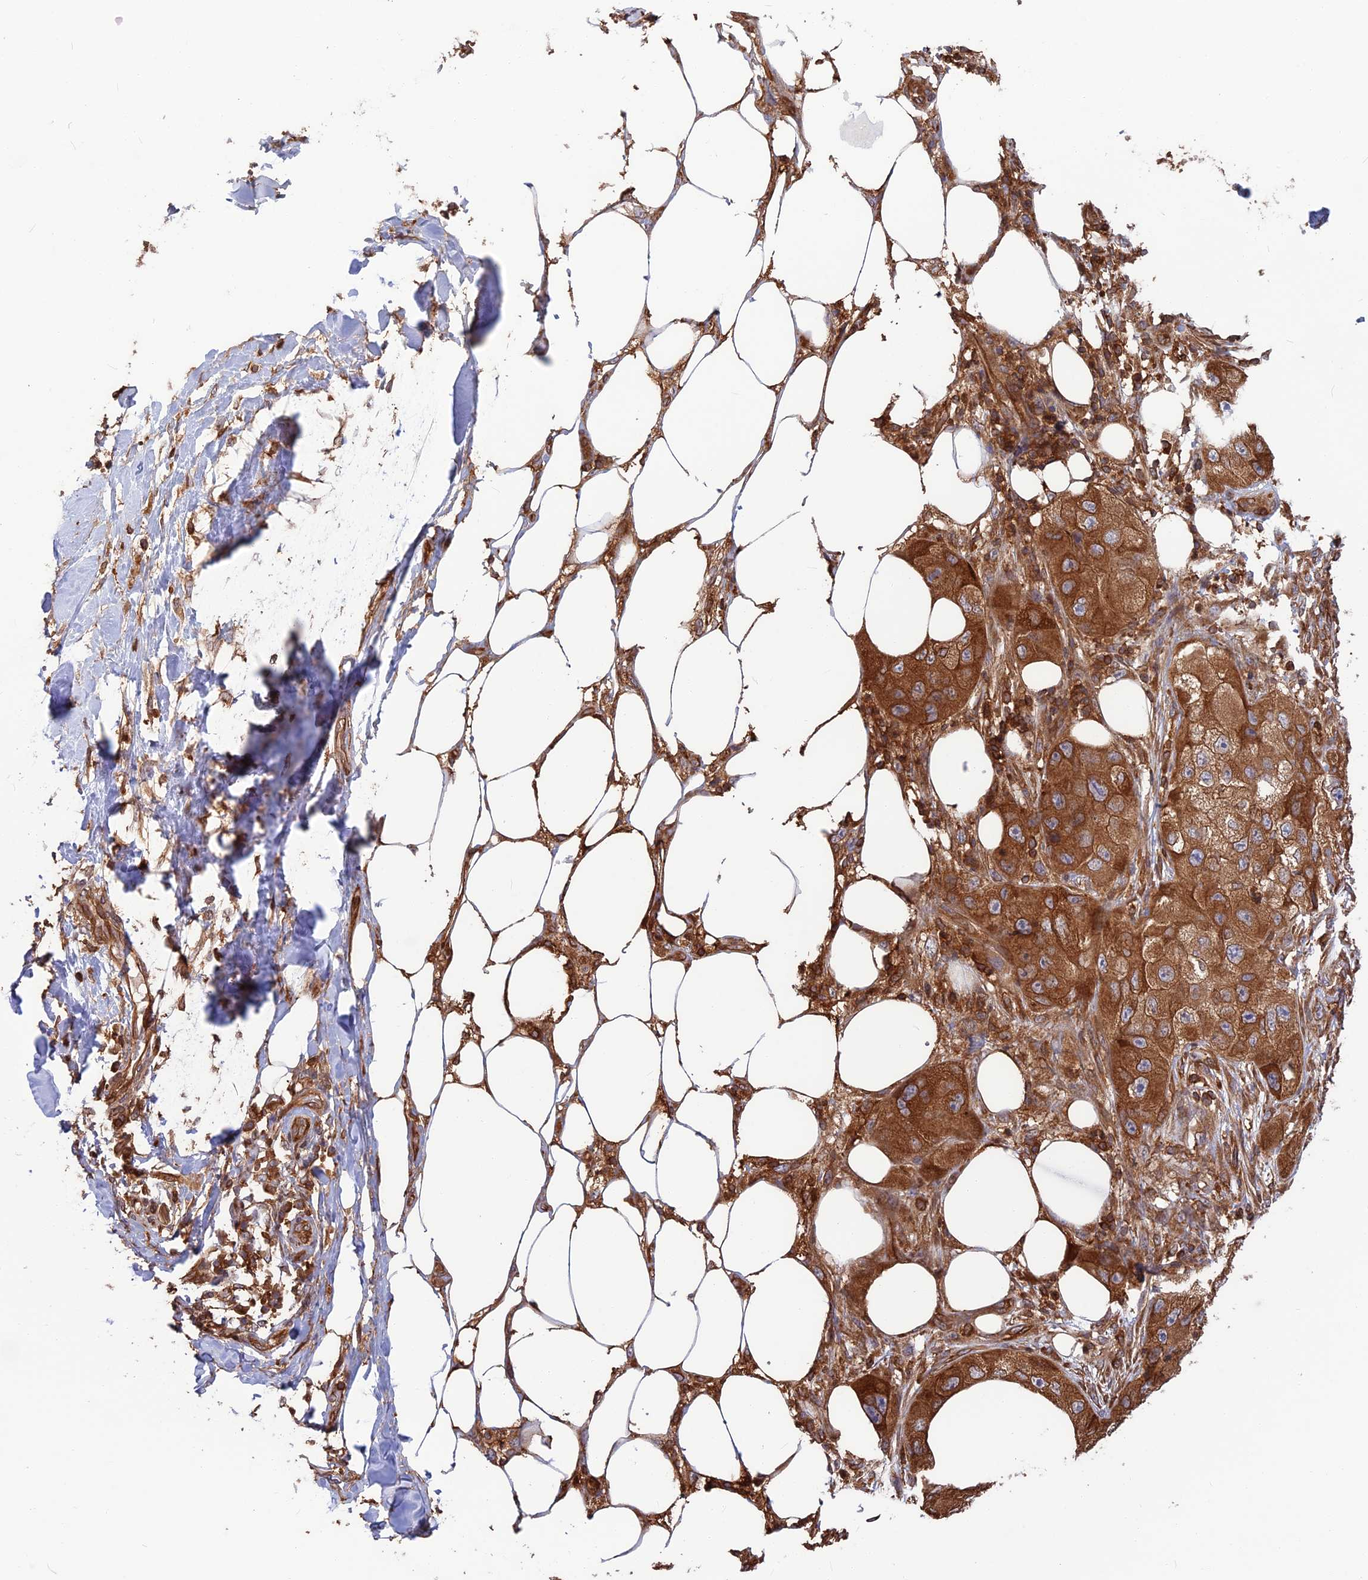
{"staining": {"intensity": "moderate", "quantity": ">75%", "location": "cytoplasmic/membranous"}, "tissue": "skin cancer", "cell_type": "Tumor cells", "image_type": "cancer", "snomed": [{"axis": "morphology", "description": "Squamous cell carcinoma, NOS"}, {"axis": "topography", "description": "Skin"}, {"axis": "topography", "description": "Subcutis"}], "caption": "This image reveals immunohistochemistry staining of skin squamous cell carcinoma, with medium moderate cytoplasmic/membranous positivity in about >75% of tumor cells.", "gene": "WDR1", "patient": {"sex": "male", "age": 73}}